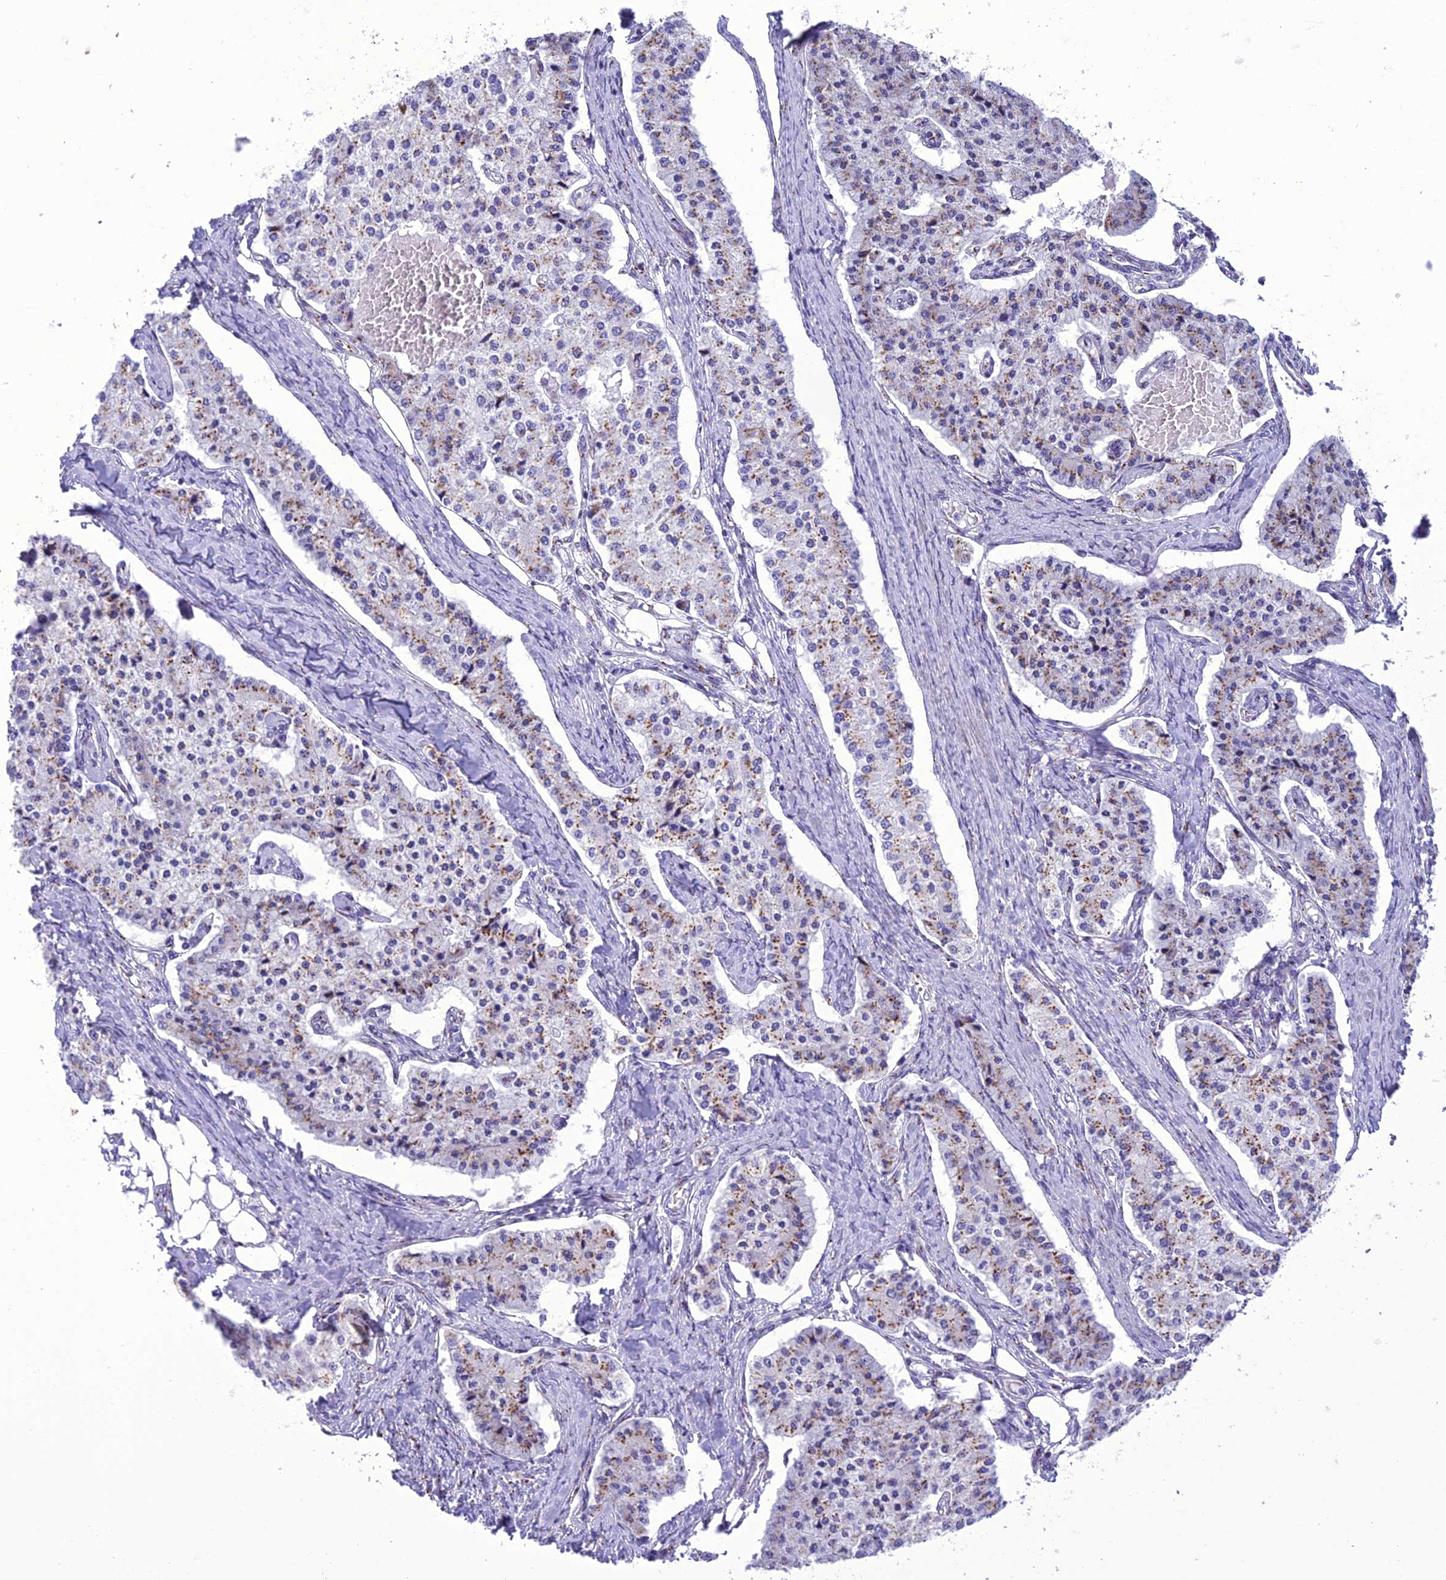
{"staining": {"intensity": "moderate", "quantity": "25%-75%", "location": "cytoplasmic/membranous"}, "tissue": "carcinoid", "cell_type": "Tumor cells", "image_type": "cancer", "snomed": [{"axis": "morphology", "description": "Carcinoid, malignant, NOS"}, {"axis": "topography", "description": "Colon"}], "caption": "Moderate cytoplasmic/membranous protein expression is appreciated in approximately 25%-75% of tumor cells in carcinoid. The protein of interest is stained brown, and the nuclei are stained in blue (DAB (3,3'-diaminobenzidine) IHC with brightfield microscopy, high magnification).", "gene": "GOLM2", "patient": {"sex": "female", "age": 52}}